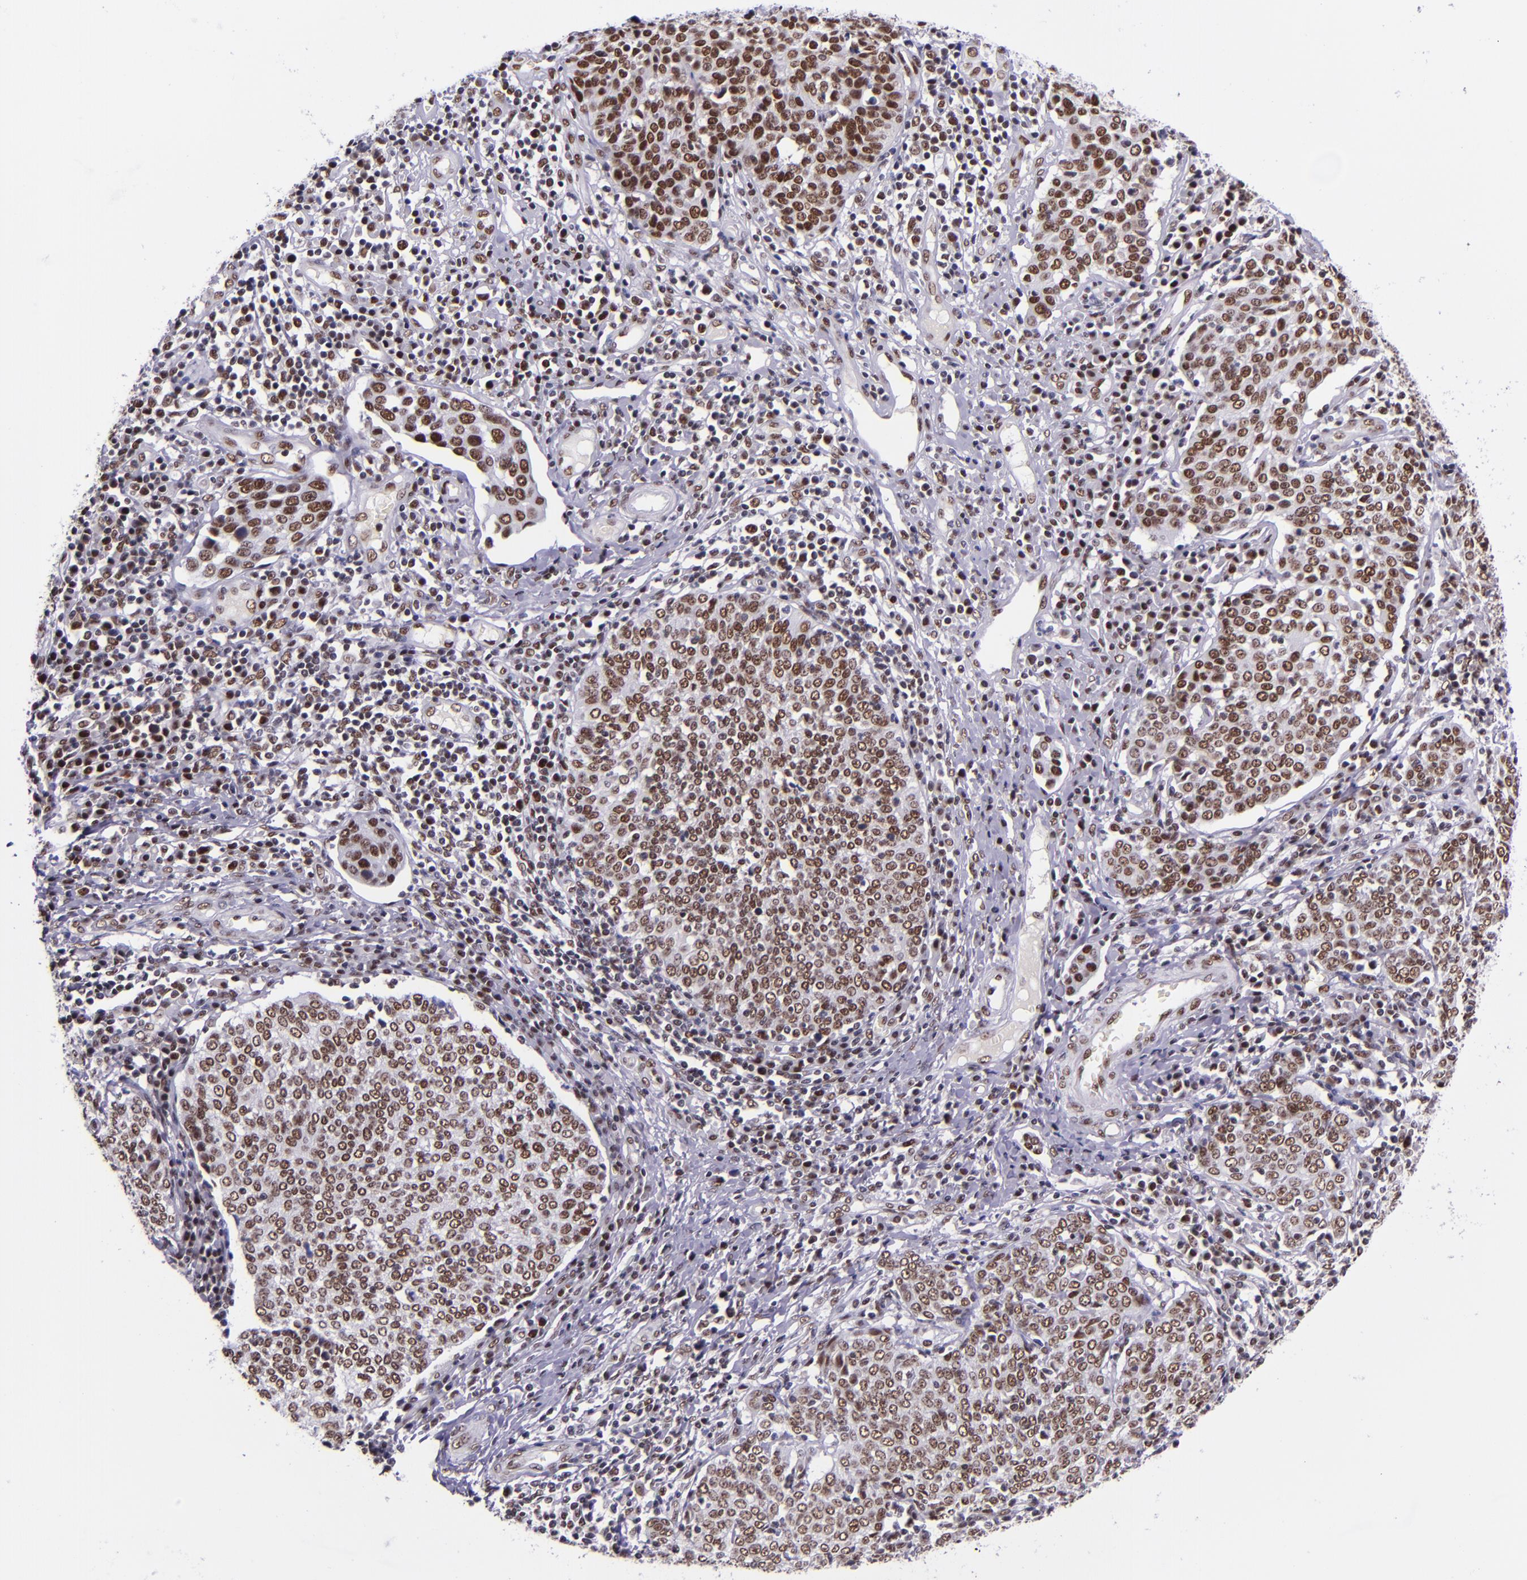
{"staining": {"intensity": "moderate", "quantity": ">75%", "location": "nuclear"}, "tissue": "cervical cancer", "cell_type": "Tumor cells", "image_type": "cancer", "snomed": [{"axis": "morphology", "description": "Squamous cell carcinoma, NOS"}, {"axis": "topography", "description": "Cervix"}], "caption": "Cervical cancer stained with a protein marker displays moderate staining in tumor cells.", "gene": "GPKOW", "patient": {"sex": "female", "age": 40}}